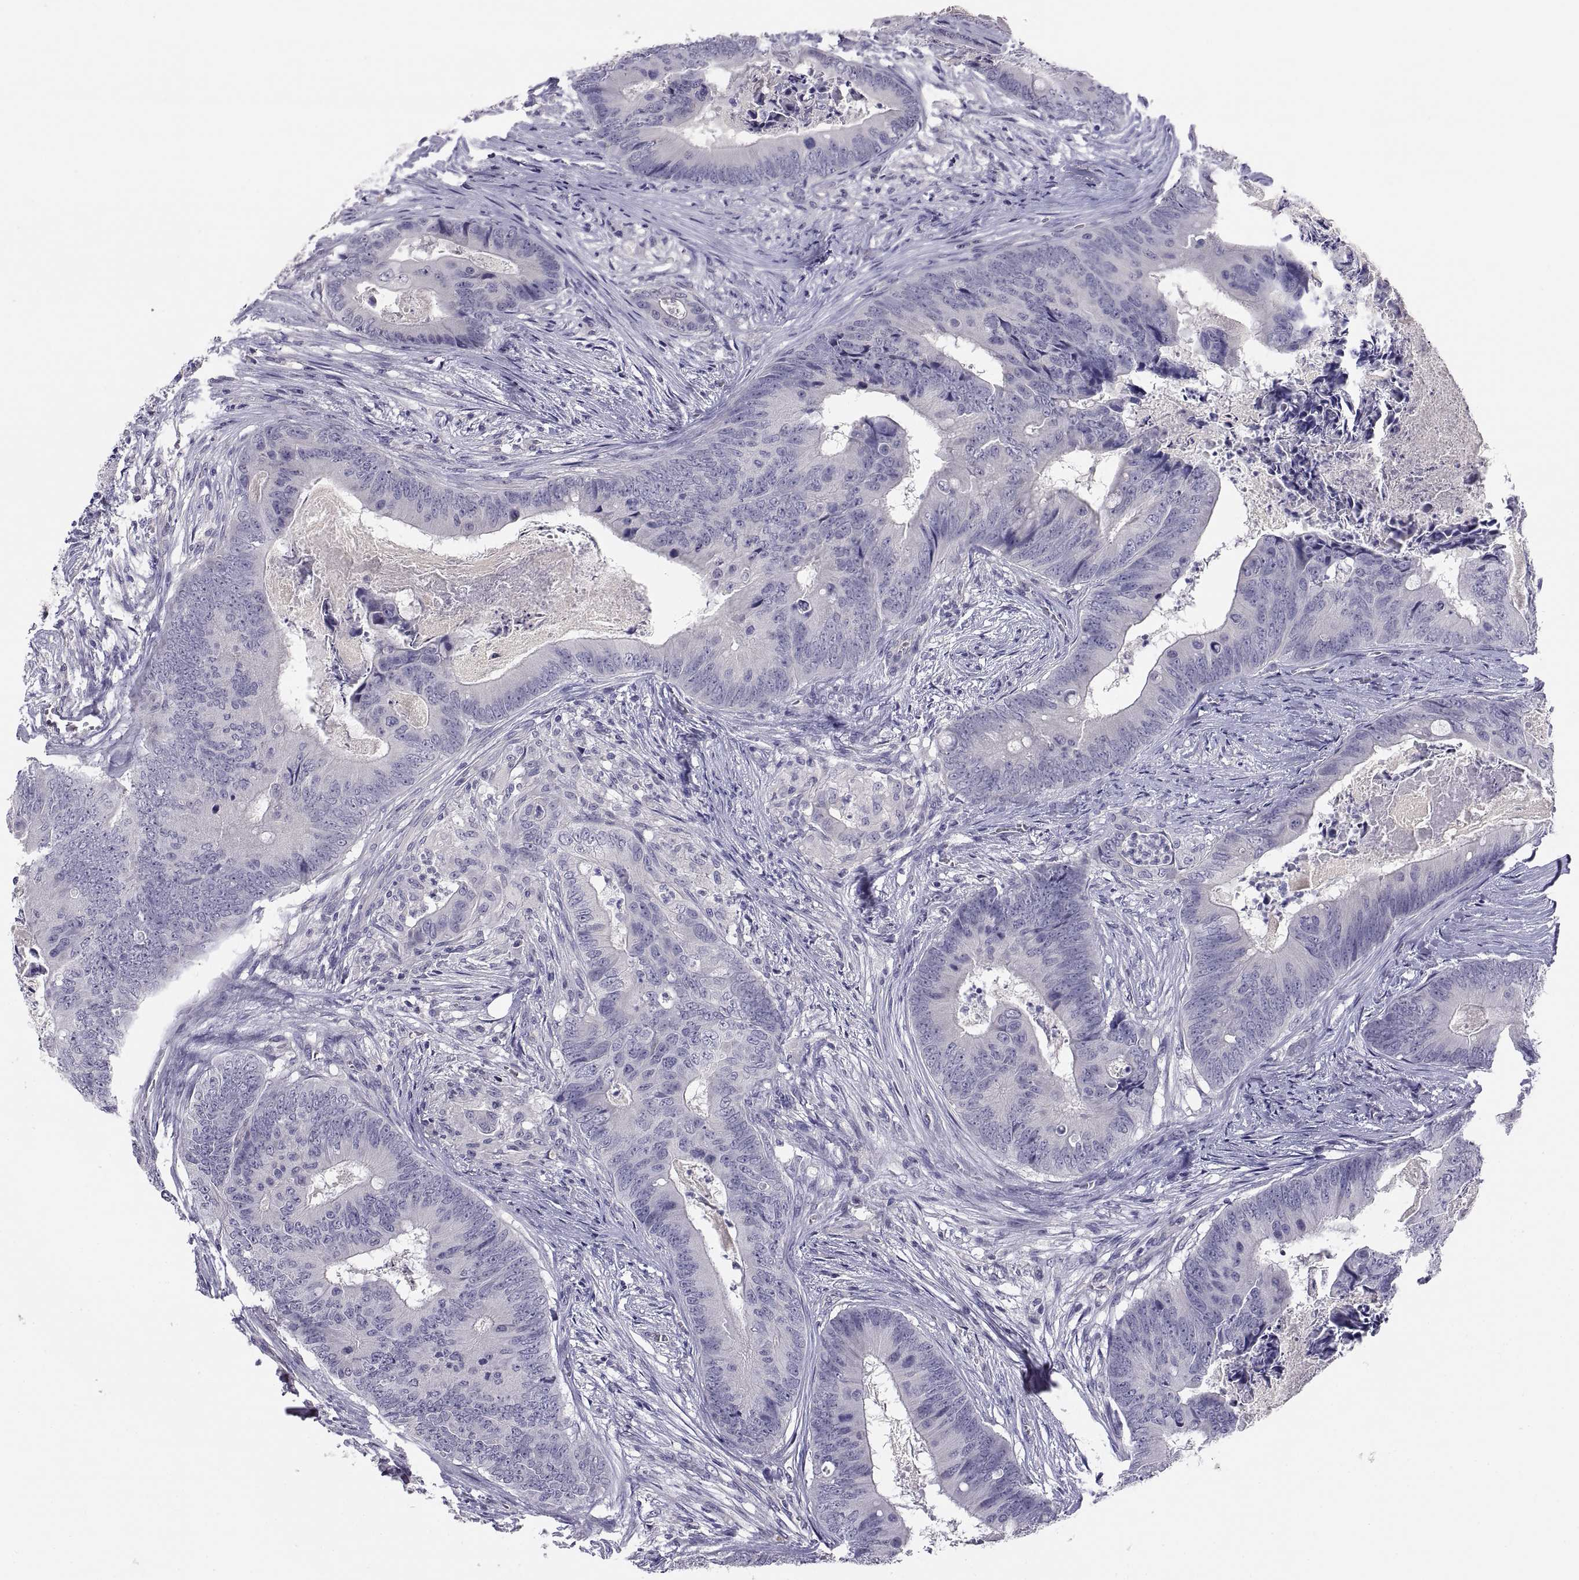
{"staining": {"intensity": "negative", "quantity": "none", "location": "none"}, "tissue": "colorectal cancer", "cell_type": "Tumor cells", "image_type": "cancer", "snomed": [{"axis": "morphology", "description": "Adenocarcinoma, NOS"}, {"axis": "topography", "description": "Colon"}], "caption": "Histopathology image shows no protein staining in tumor cells of adenocarcinoma (colorectal) tissue.", "gene": "STRC", "patient": {"sex": "male", "age": 84}}